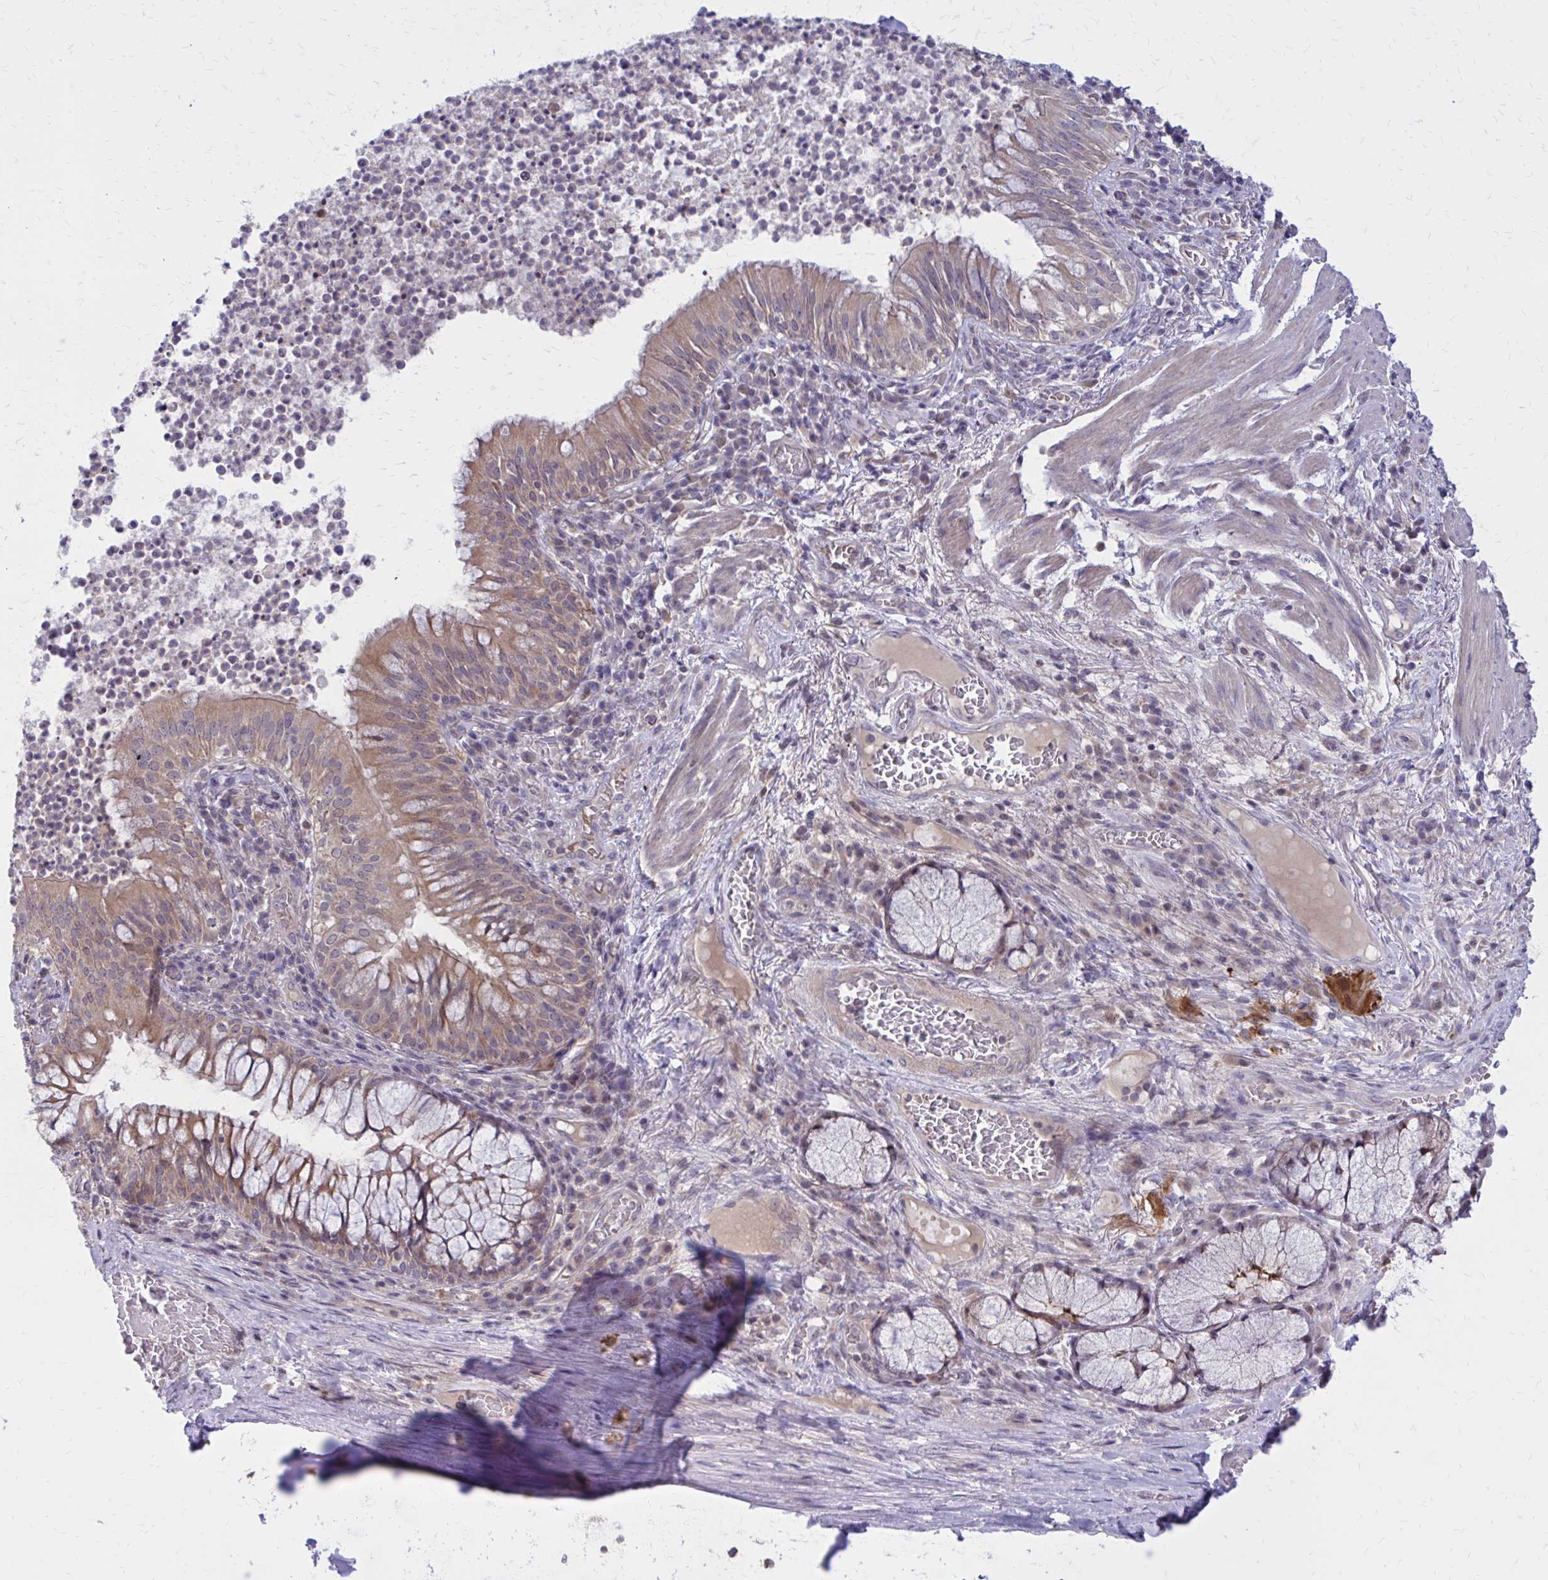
{"staining": {"intensity": "moderate", "quantity": "25%-75%", "location": "cytoplasmic/membranous"}, "tissue": "bronchus", "cell_type": "Respiratory epithelial cells", "image_type": "normal", "snomed": [{"axis": "morphology", "description": "Normal tissue, NOS"}, {"axis": "topography", "description": "Lymph node"}, {"axis": "topography", "description": "Bronchus"}], "caption": "Immunohistochemistry (DAB (3,3'-diaminobenzidine)) staining of benign human bronchus displays moderate cytoplasmic/membranous protein positivity in approximately 25%-75% of respiratory epithelial cells.", "gene": "DBI", "patient": {"sex": "male", "age": 56}}